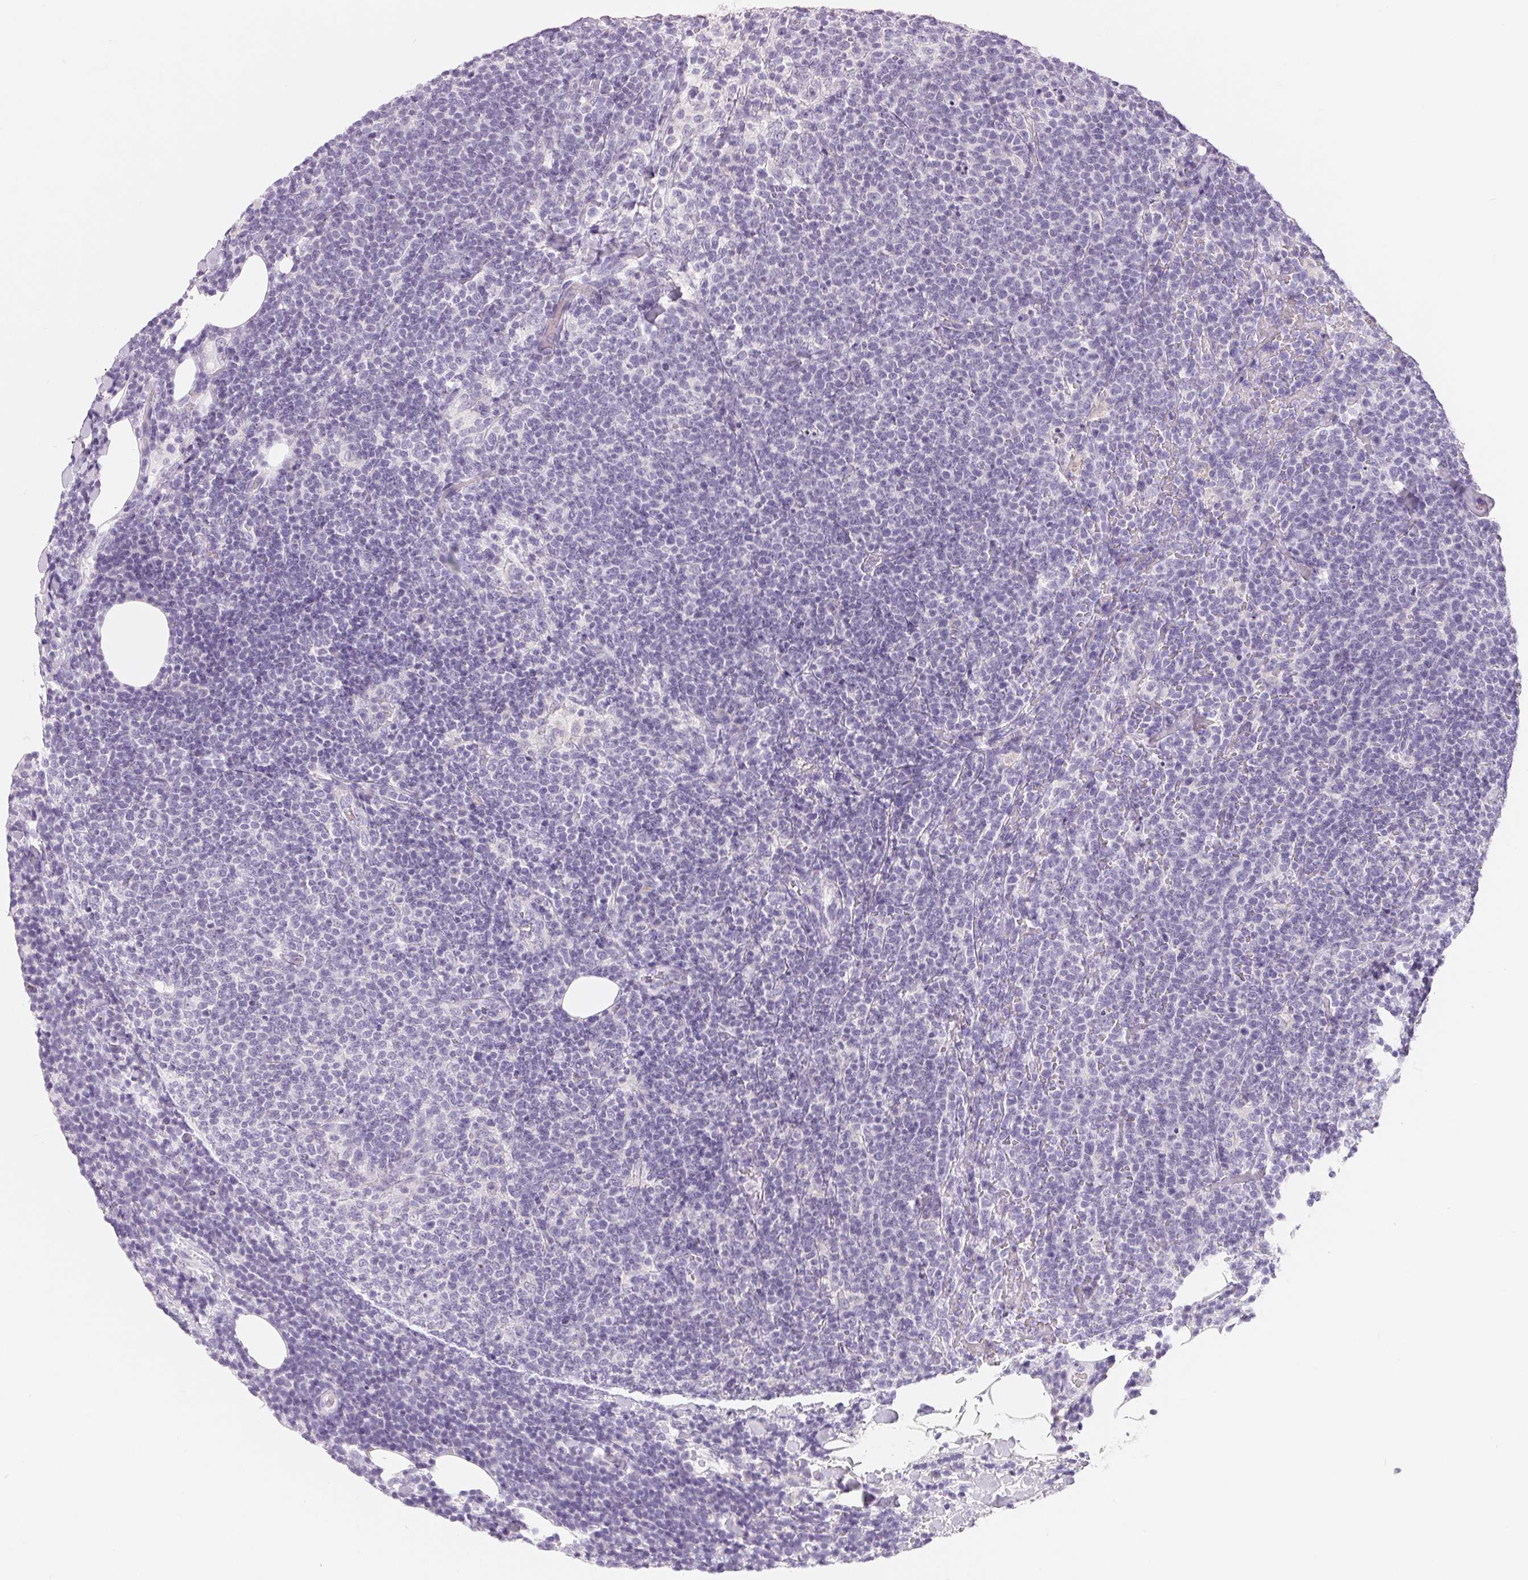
{"staining": {"intensity": "negative", "quantity": "none", "location": "none"}, "tissue": "lymphoma", "cell_type": "Tumor cells", "image_type": "cancer", "snomed": [{"axis": "morphology", "description": "Malignant lymphoma, non-Hodgkin's type, High grade"}, {"axis": "topography", "description": "Lymph node"}], "caption": "Image shows no significant protein positivity in tumor cells of high-grade malignant lymphoma, non-Hodgkin's type. (DAB immunohistochemistry (IHC) visualized using brightfield microscopy, high magnification).", "gene": "SPACA5B", "patient": {"sex": "male", "age": 61}}